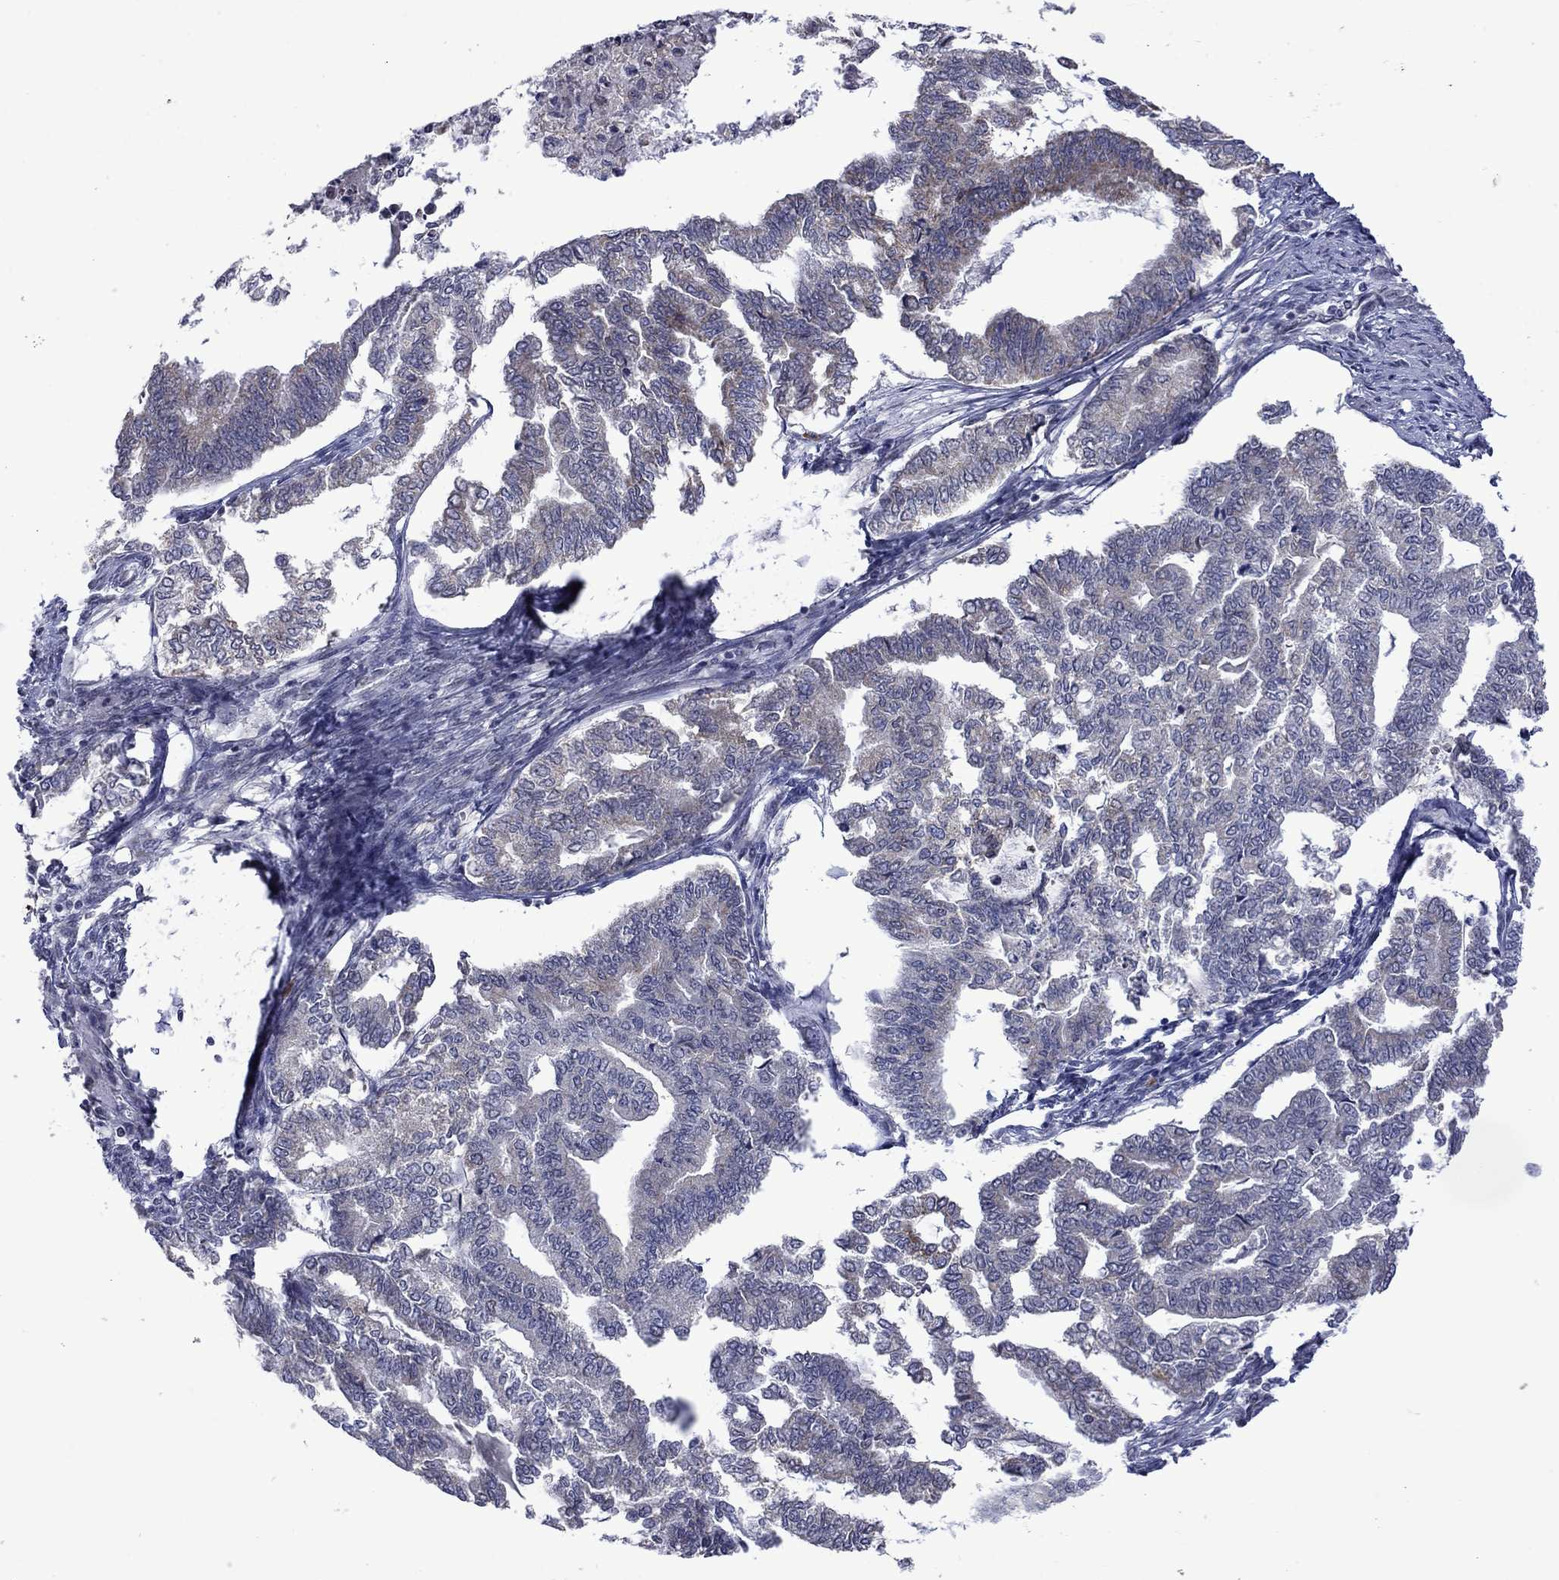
{"staining": {"intensity": "weak", "quantity": "<25%", "location": "cytoplasmic/membranous"}, "tissue": "endometrial cancer", "cell_type": "Tumor cells", "image_type": "cancer", "snomed": [{"axis": "morphology", "description": "Adenocarcinoma, NOS"}, {"axis": "topography", "description": "Endometrium"}], "caption": "An IHC micrograph of endometrial adenocarcinoma is shown. There is no staining in tumor cells of endometrial adenocarcinoma.", "gene": "KCNJ16", "patient": {"sex": "female", "age": 79}}